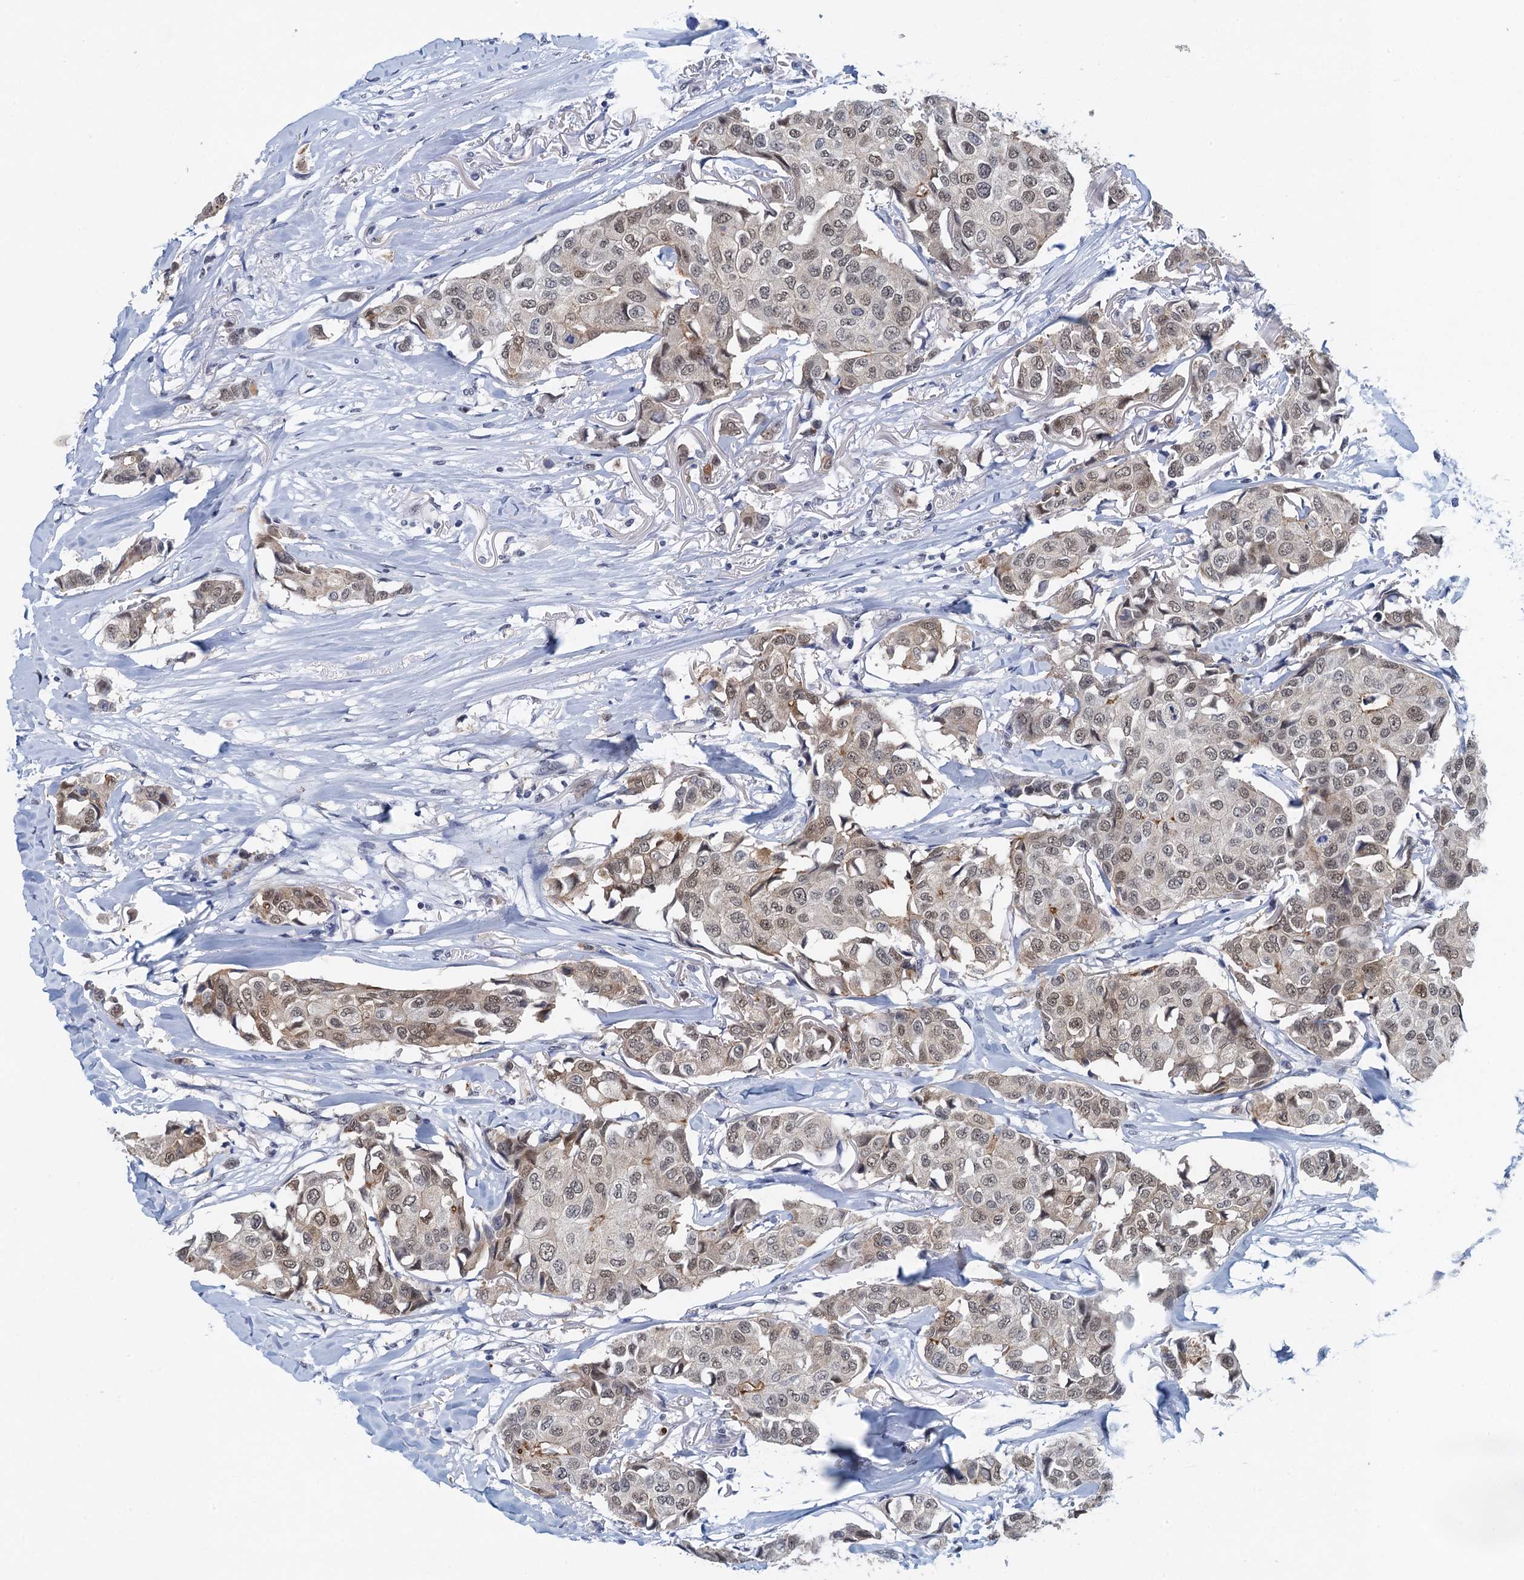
{"staining": {"intensity": "weak", "quantity": "25%-75%", "location": "cytoplasmic/membranous,nuclear"}, "tissue": "breast cancer", "cell_type": "Tumor cells", "image_type": "cancer", "snomed": [{"axis": "morphology", "description": "Duct carcinoma"}, {"axis": "topography", "description": "Breast"}], "caption": "A high-resolution image shows immunohistochemistry staining of breast invasive ductal carcinoma, which displays weak cytoplasmic/membranous and nuclear positivity in about 25%-75% of tumor cells. The protein is stained brown, and the nuclei are stained in blue (DAB (3,3'-diaminobenzidine) IHC with brightfield microscopy, high magnification).", "gene": "EPS8L1", "patient": {"sex": "female", "age": 80}}